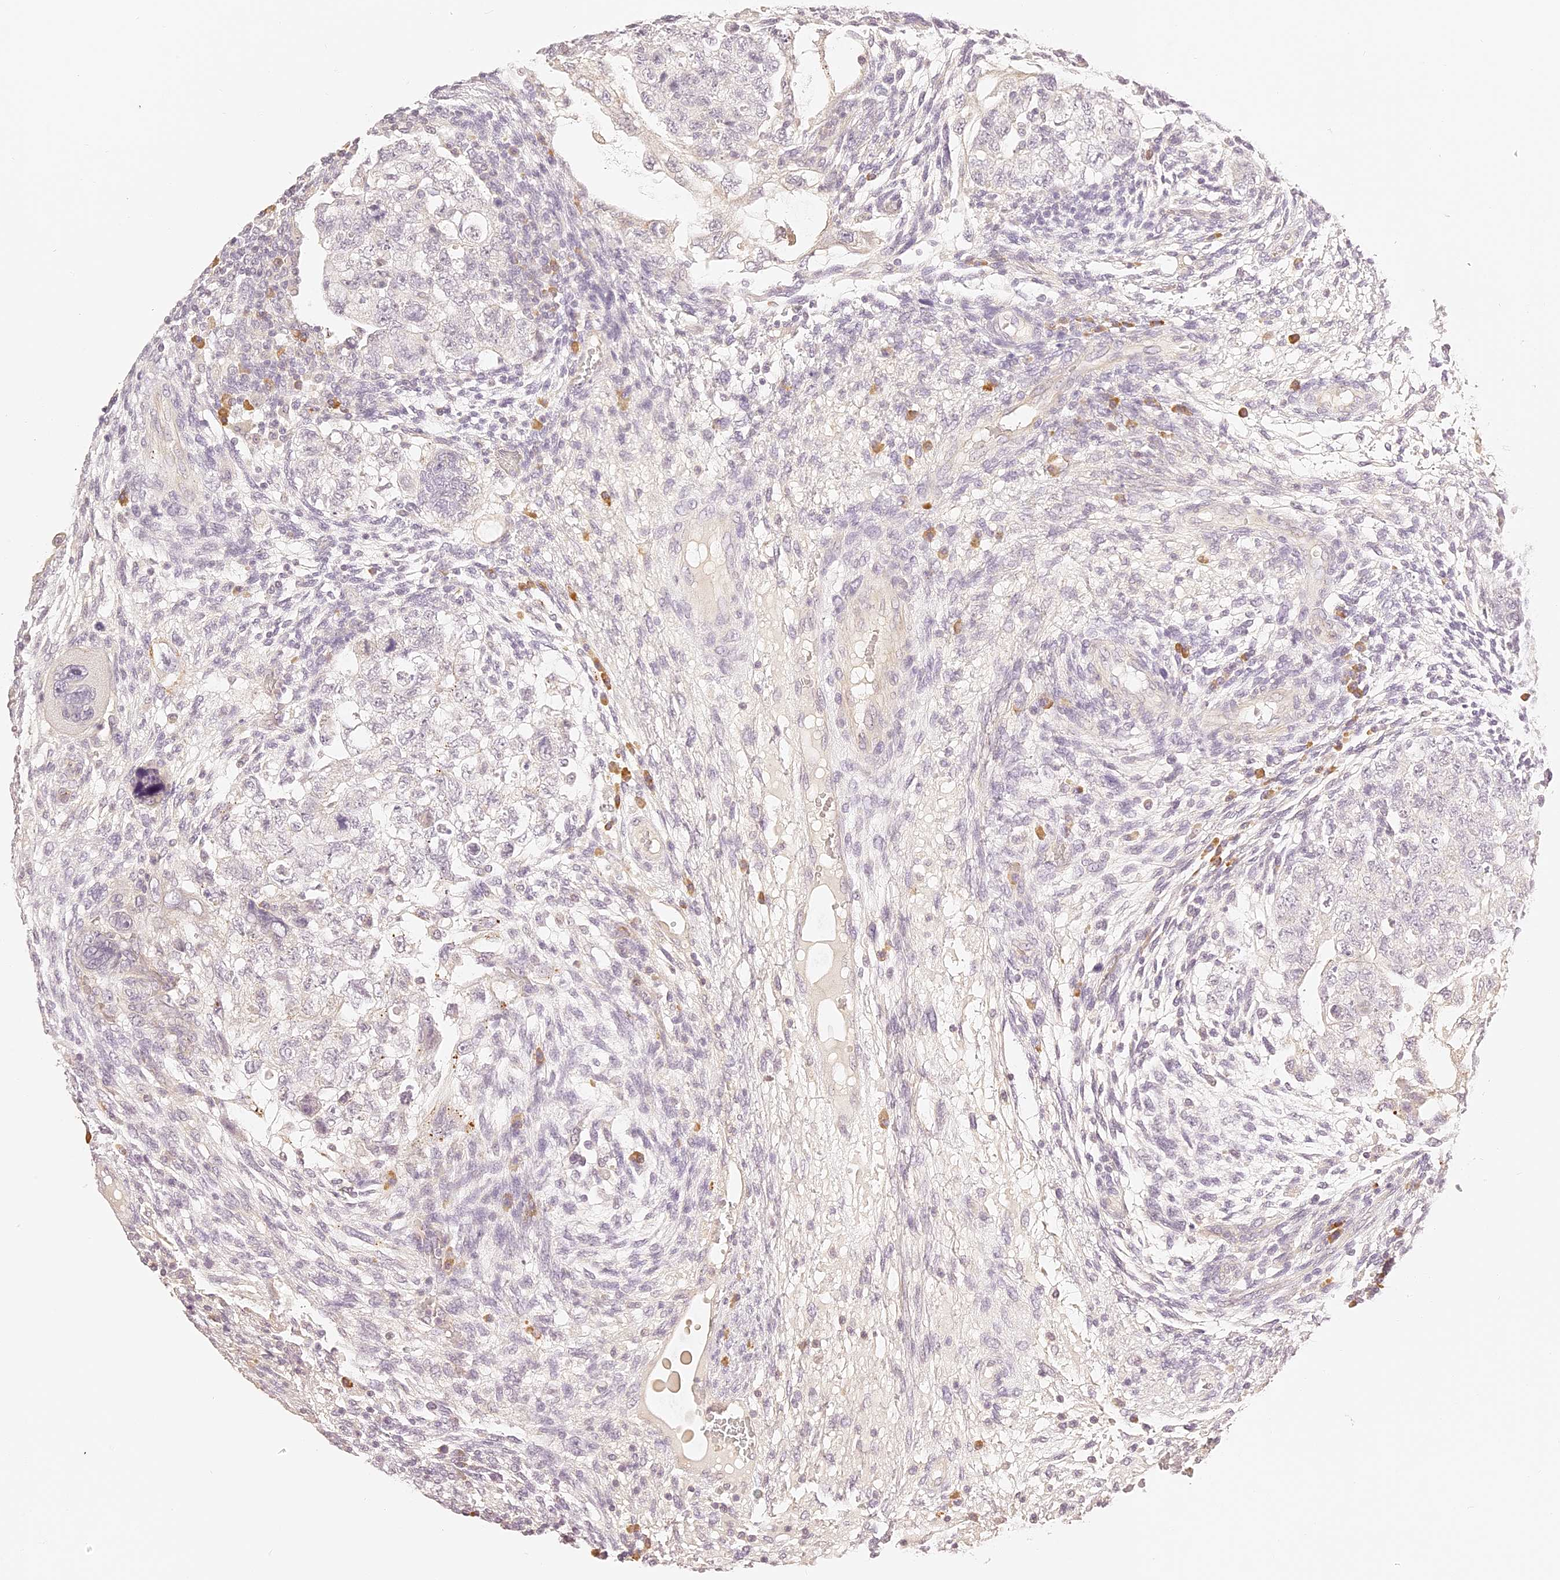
{"staining": {"intensity": "negative", "quantity": "none", "location": "none"}, "tissue": "testis cancer", "cell_type": "Tumor cells", "image_type": "cancer", "snomed": [{"axis": "morphology", "description": "Carcinoma, Embryonal, NOS"}, {"axis": "topography", "description": "Testis"}], "caption": "This is an immunohistochemistry (IHC) histopathology image of human testis cancer. There is no expression in tumor cells.", "gene": "TRIM45", "patient": {"sex": "male", "age": 36}}